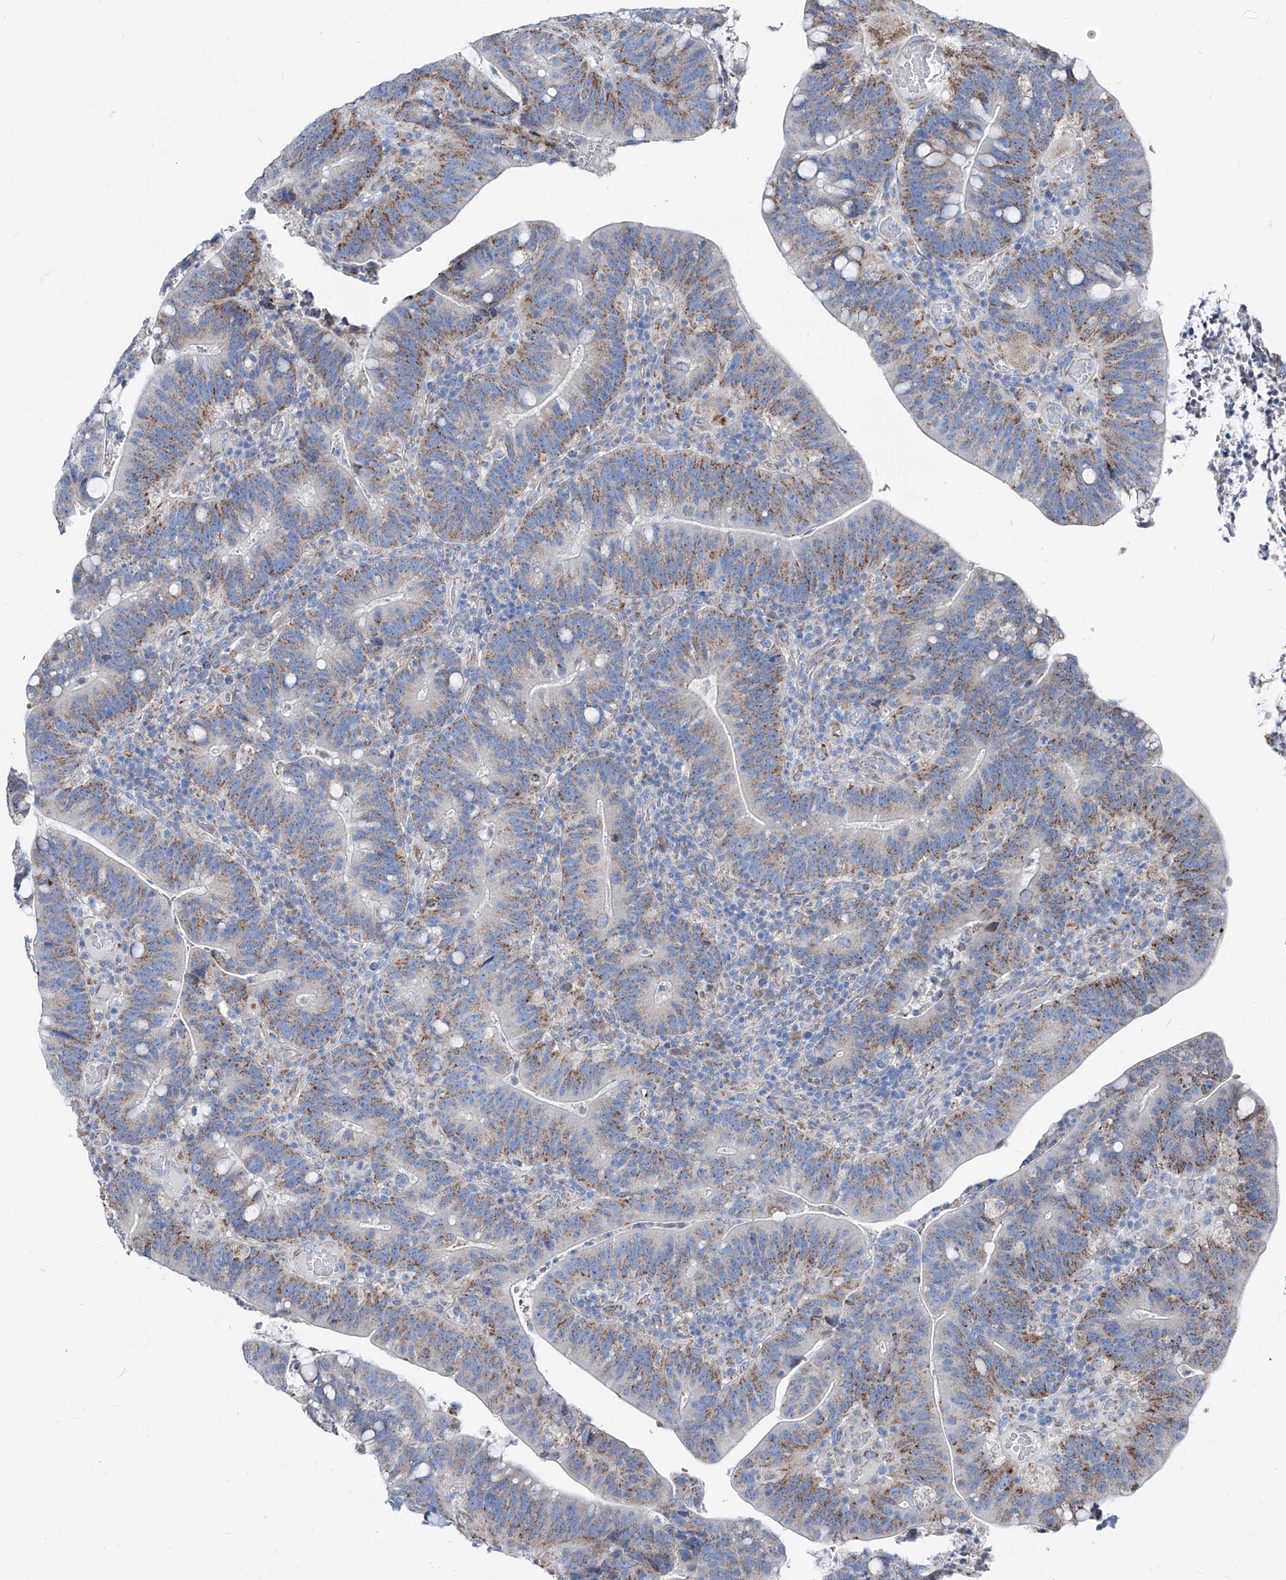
{"staining": {"intensity": "moderate", "quantity": "25%-75%", "location": "cytoplasmic/membranous"}, "tissue": "colorectal cancer", "cell_type": "Tumor cells", "image_type": "cancer", "snomed": [{"axis": "morphology", "description": "Adenocarcinoma, NOS"}, {"axis": "topography", "description": "Colon"}], "caption": "A photomicrograph of colorectal cancer (adenocarcinoma) stained for a protein exhibits moderate cytoplasmic/membranous brown staining in tumor cells.", "gene": "AGPS", "patient": {"sex": "female", "age": 66}}